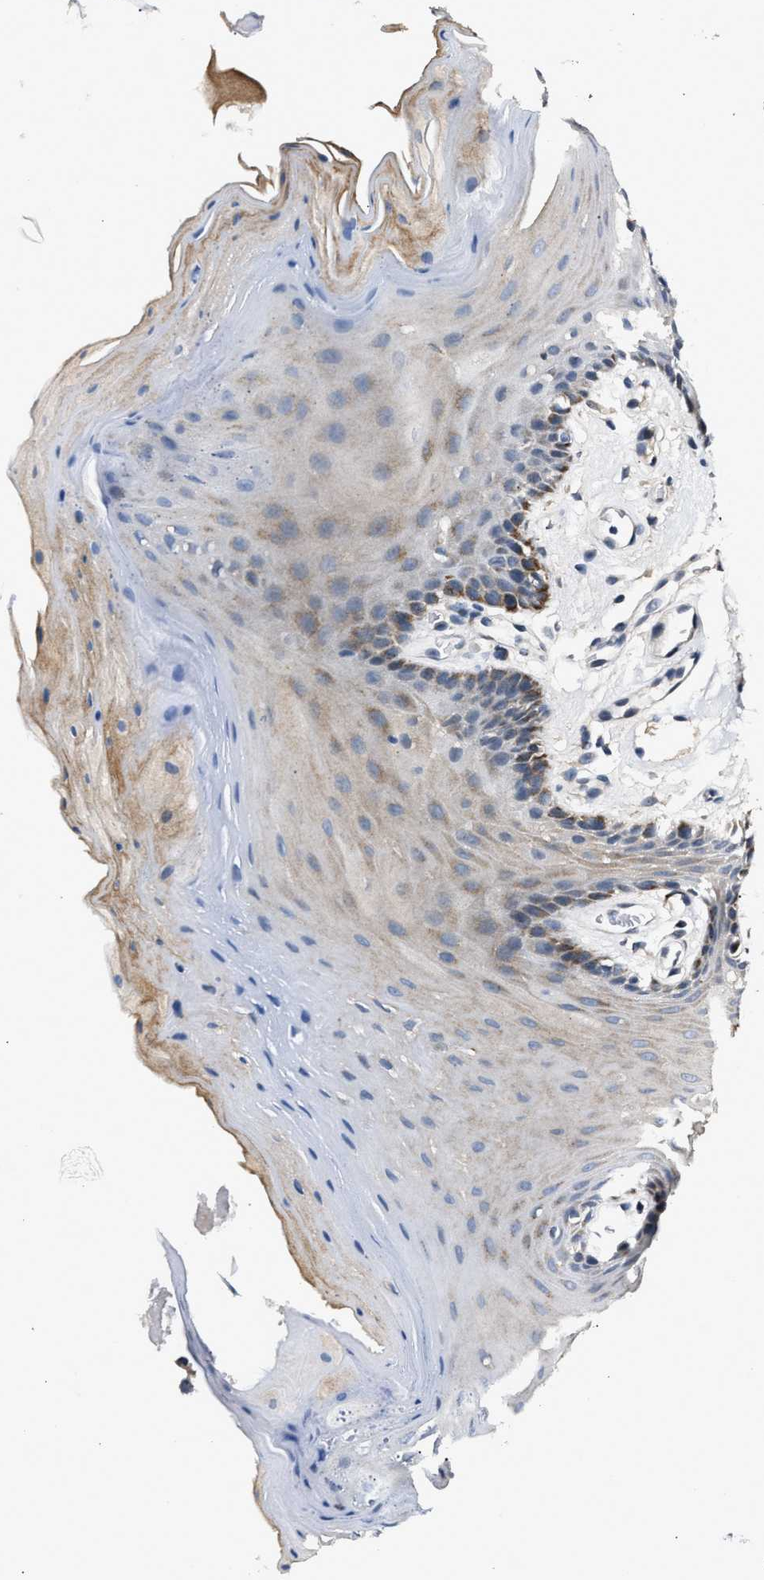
{"staining": {"intensity": "moderate", "quantity": "25%-75%", "location": "cytoplasmic/membranous"}, "tissue": "oral mucosa", "cell_type": "Squamous epithelial cells", "image_type": "normal", "snomed": [{"axis": "morphology", "description": "Normal tissue, NOS"}, {"axis": "morphology", "description": "Squamous cell carcinoma, NOS"}, {"axis": "topography", "description": "Oral tissue"}, {"axis": "topography", "description": "Head-Neck"}], "caption": "Immunohistochemistry (IHC) (DAB) staining of unremarkable oral mucosa demonstrates moderate cytoplasmic/membranous protein staining in about 25%-75% of squamous epithelial cells.", "gene": "DNAJC24", "patient": {"sex": "male", "age": 71}}